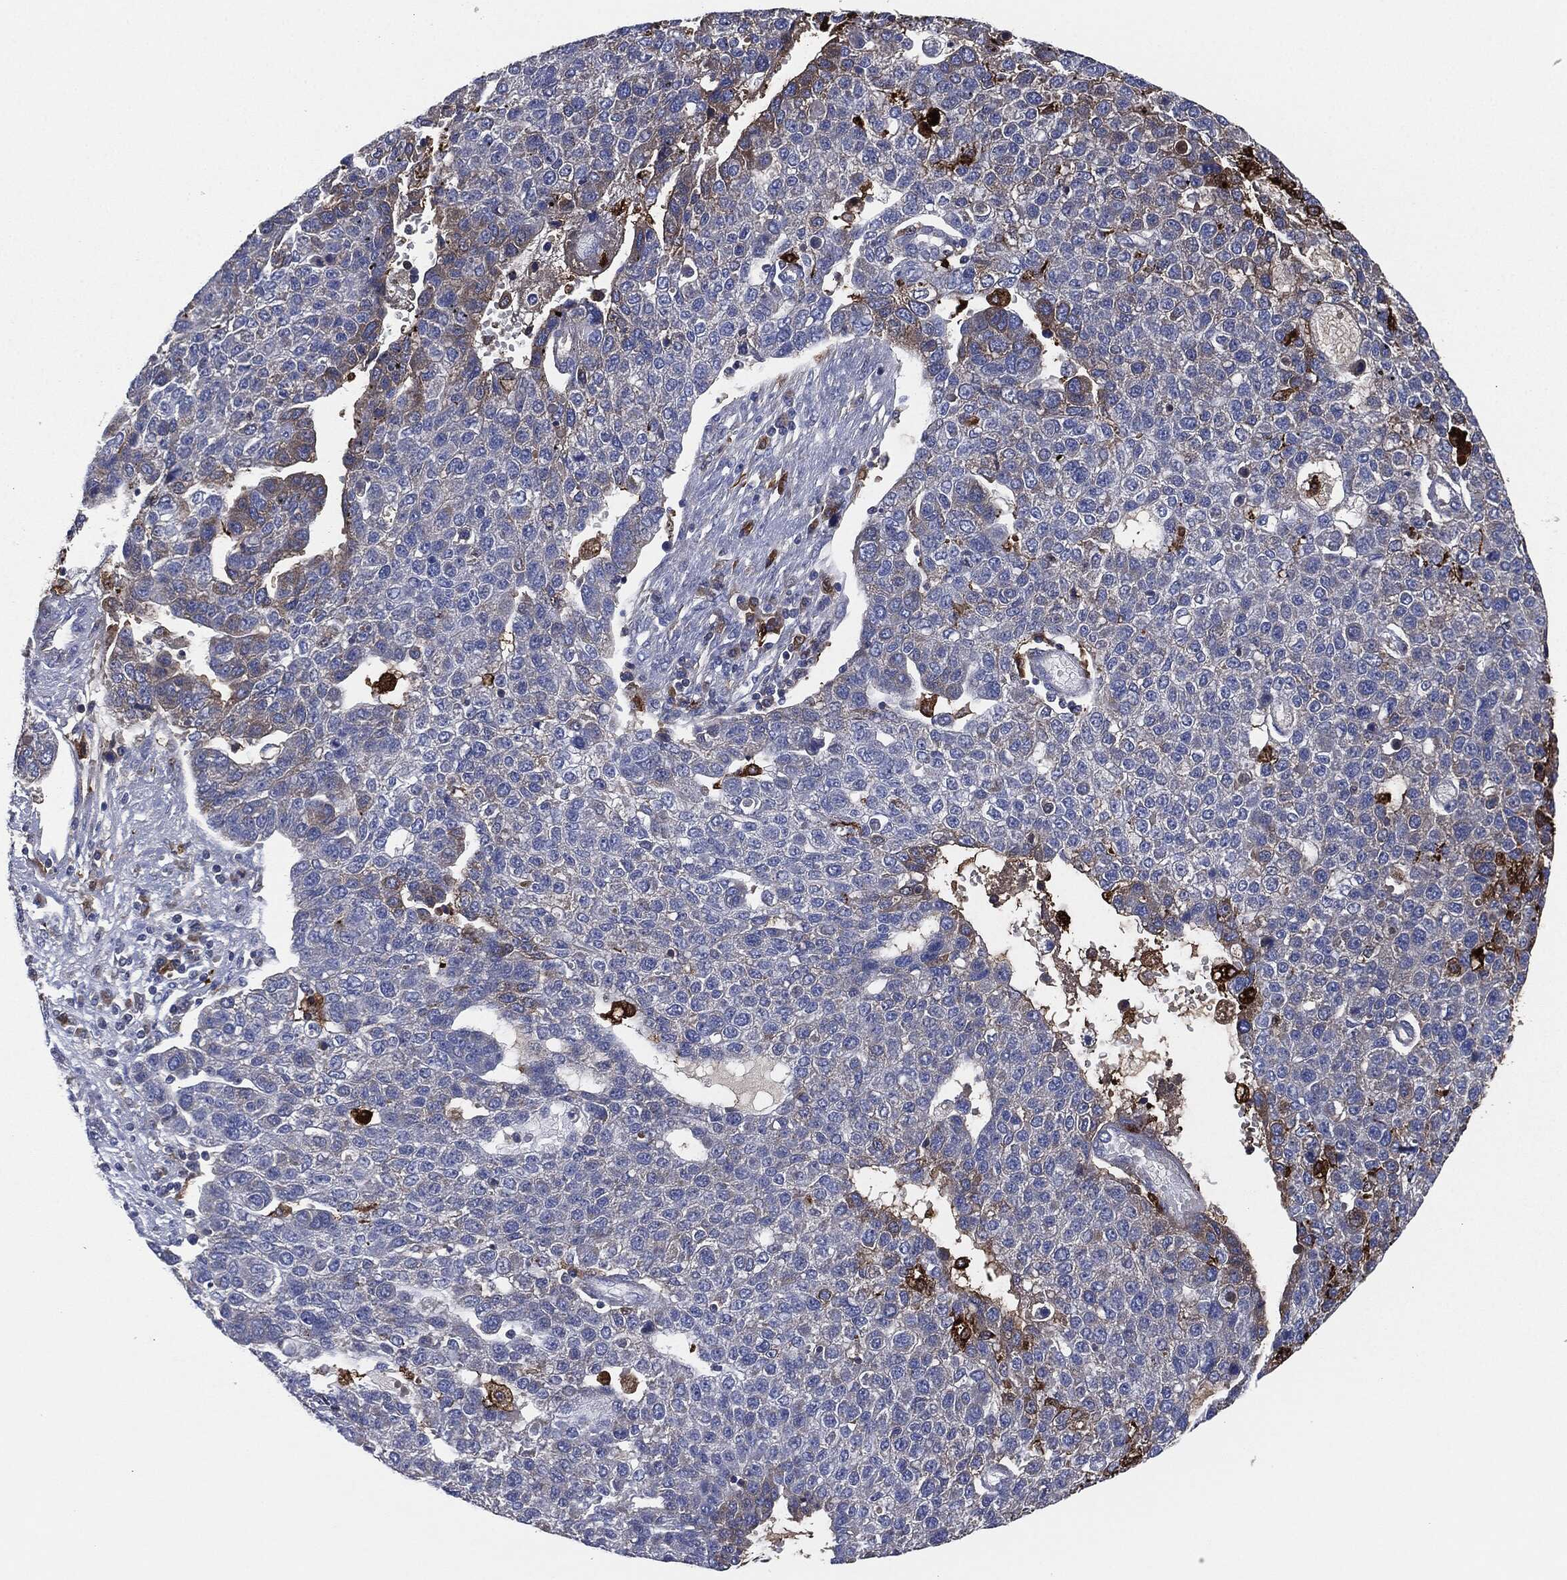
{"staining": {"intensity": "moderate", "quantity": "<25%", "location": "cytoplasmic/membranous"}, "tissue": "pancreatic cancer", "cell_type": "Tumor cells", "image_type": "cancer", "snomed": [{"axis": "morphology", "description": "Adenocarcinoma, NOS"}, {"axis": "topography", "description": "Pancreas"}], "caption": "IHC (DAB (3,3'-diaminobenzidine)) staining of pancreatic cancer shows moderate cytoplasmic/membranous protein positivity in approximately <25% of tumor cells.", "gene": "TMEM11", "patient": {"sex": "female", "age": 61}}